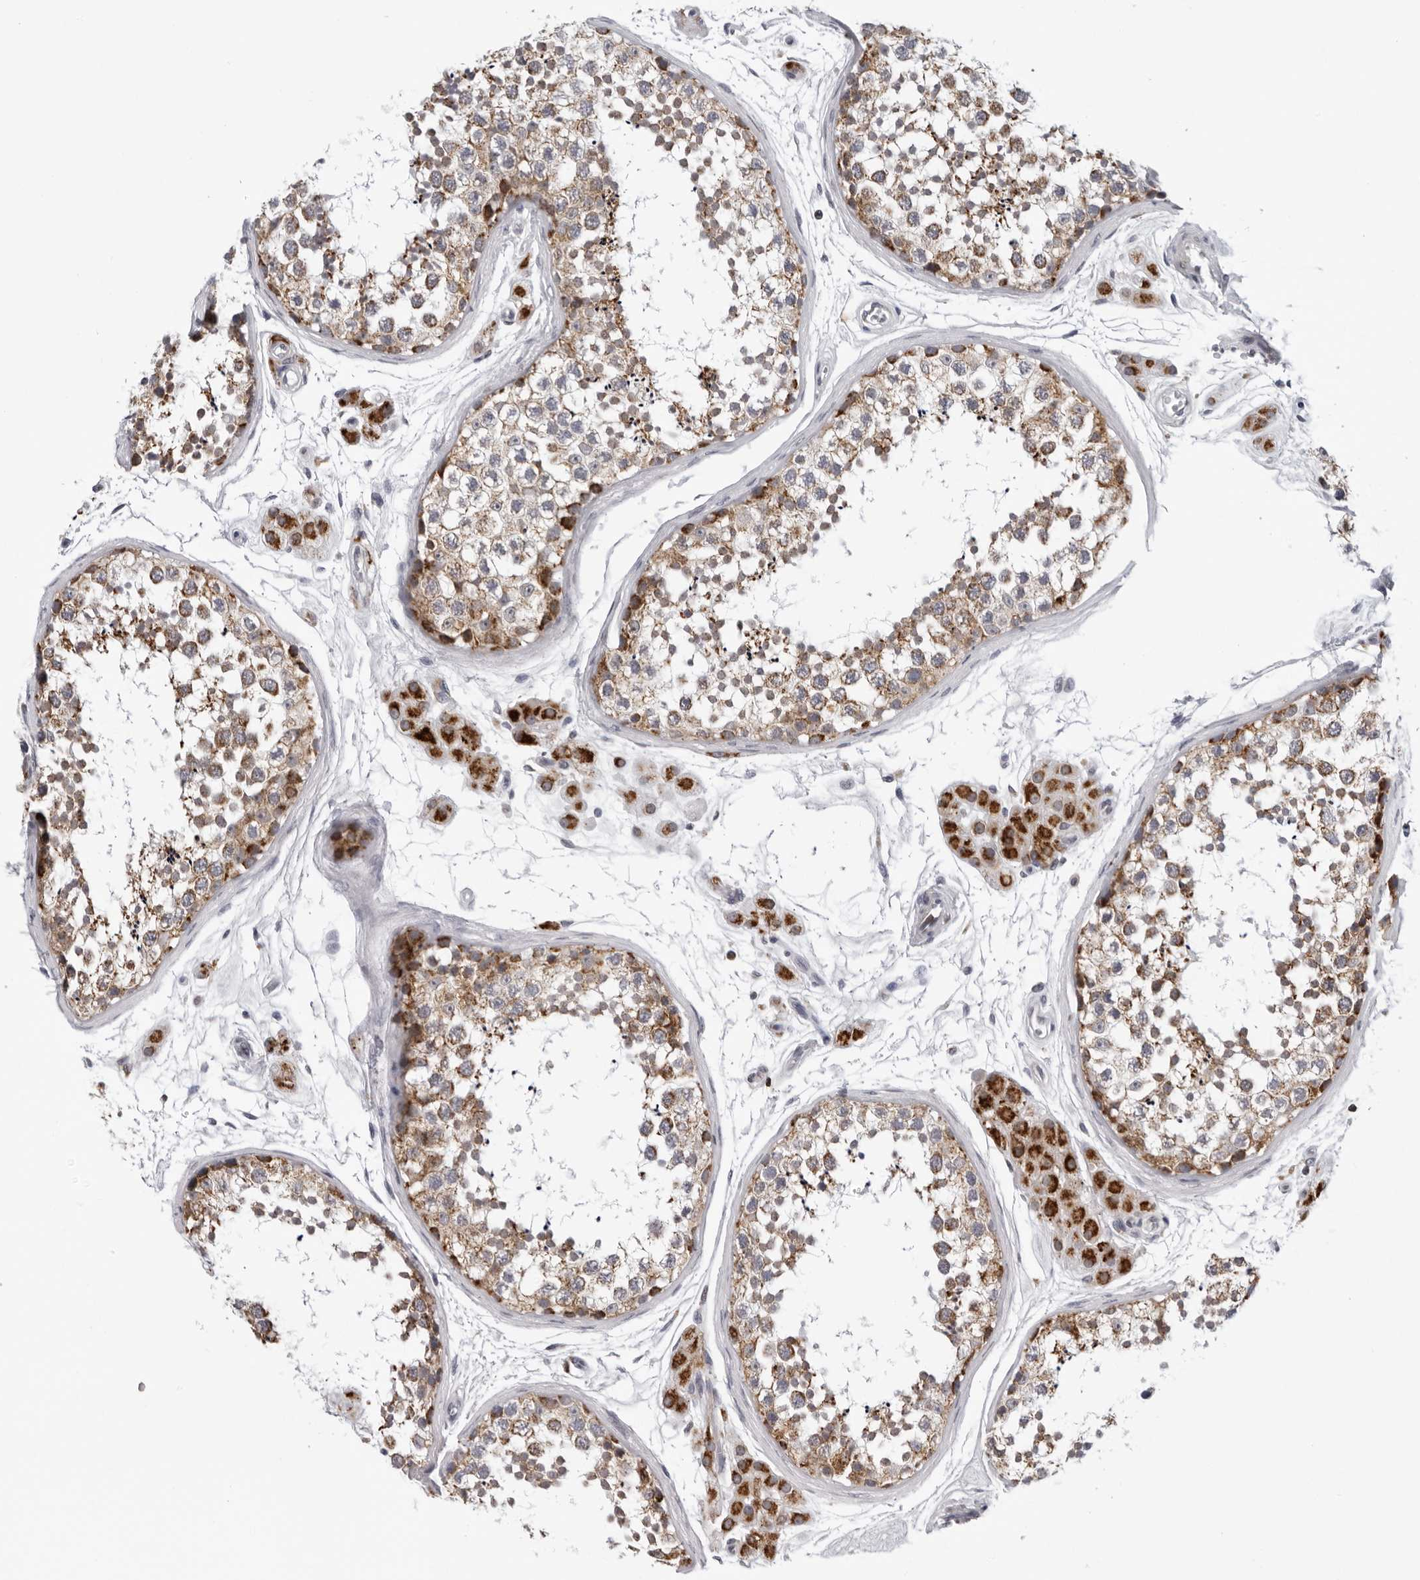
{"staining": {"intensity": "moderate", "quantity": ">75%", "location": "cytoplasmic/membranous"}, "tissue": "testis", "cell_type": "Cells in seminiferous ducts", "image_type": "normal", "snomed": [{"axis": "morphology", "description": "Normal tissue, NOS"}, {"axis": "topography", "description": "Testis"}], "caption": "A high-resolution micrograph shows immunohistochemistry (IHC) staining of benign testis, which reveals moderate cytoplasmic/membranous expression in about >75% of cells in seminiferous ducts. The staining is performed using DAB (3,3'-diaminobenzidine) brown chromogen to label protein expression. The nuclei are counter-stained blue using hematoxylin.", "gene": "CPT2", "patient": {"sex": "male", "age": 56}}